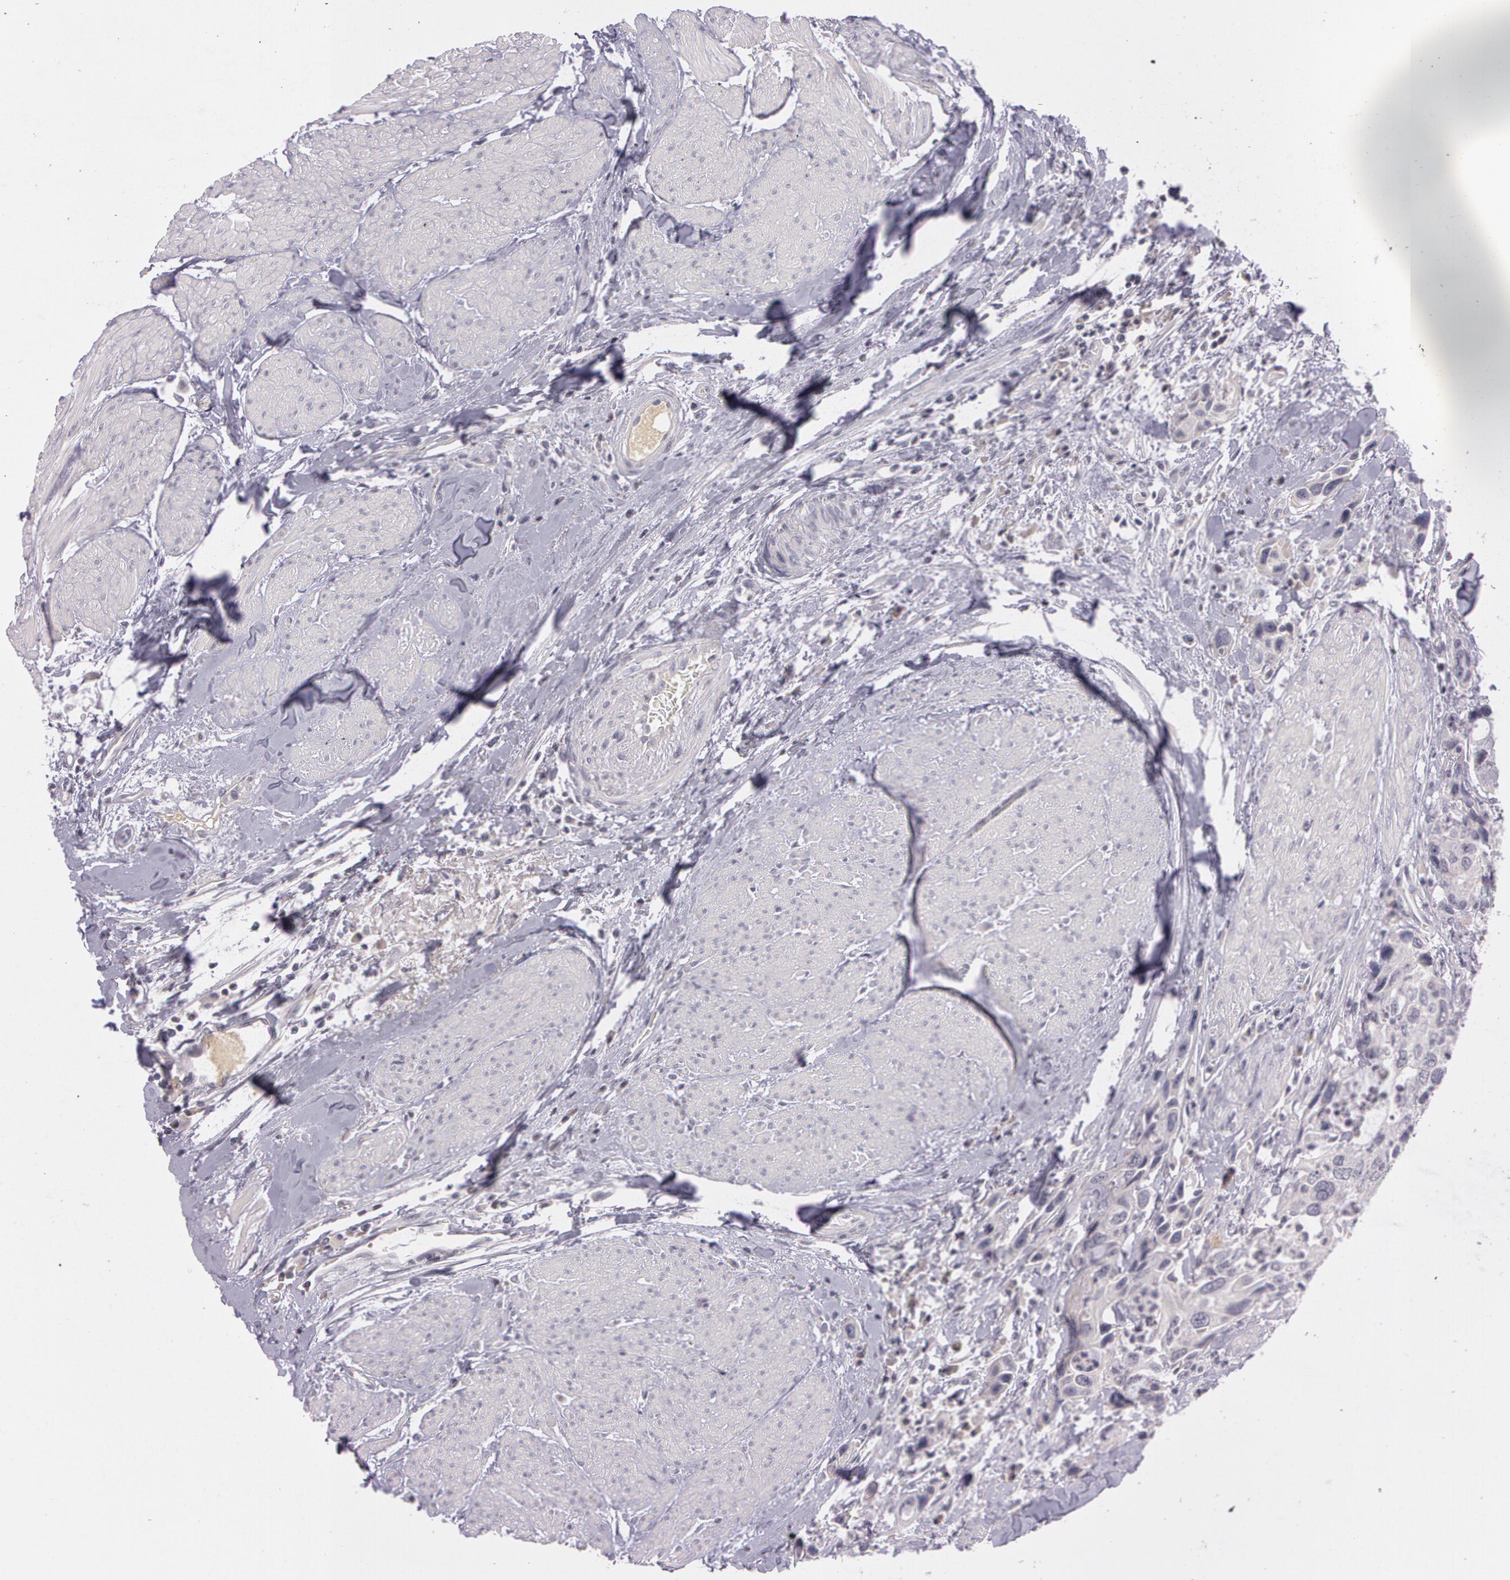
{"staining": {"intensity": "negative", "quantity": "none", "location": "none"}, "tissue": "urothelial cancer", "cell_type": "Tumor cells", "image_type": "cancer", "snomed": [{"axis": "morphology", "description": "Urothelial carcinoma, High grade"}, {"axis": "topography", "description": "Urinary bladder"}], "caption": "This is an IHC micrograph of urothelial cancer. There is no staining in tumor cells.", "gene": "MXRA5", "patient": {"sex": "male", "age": 66}}